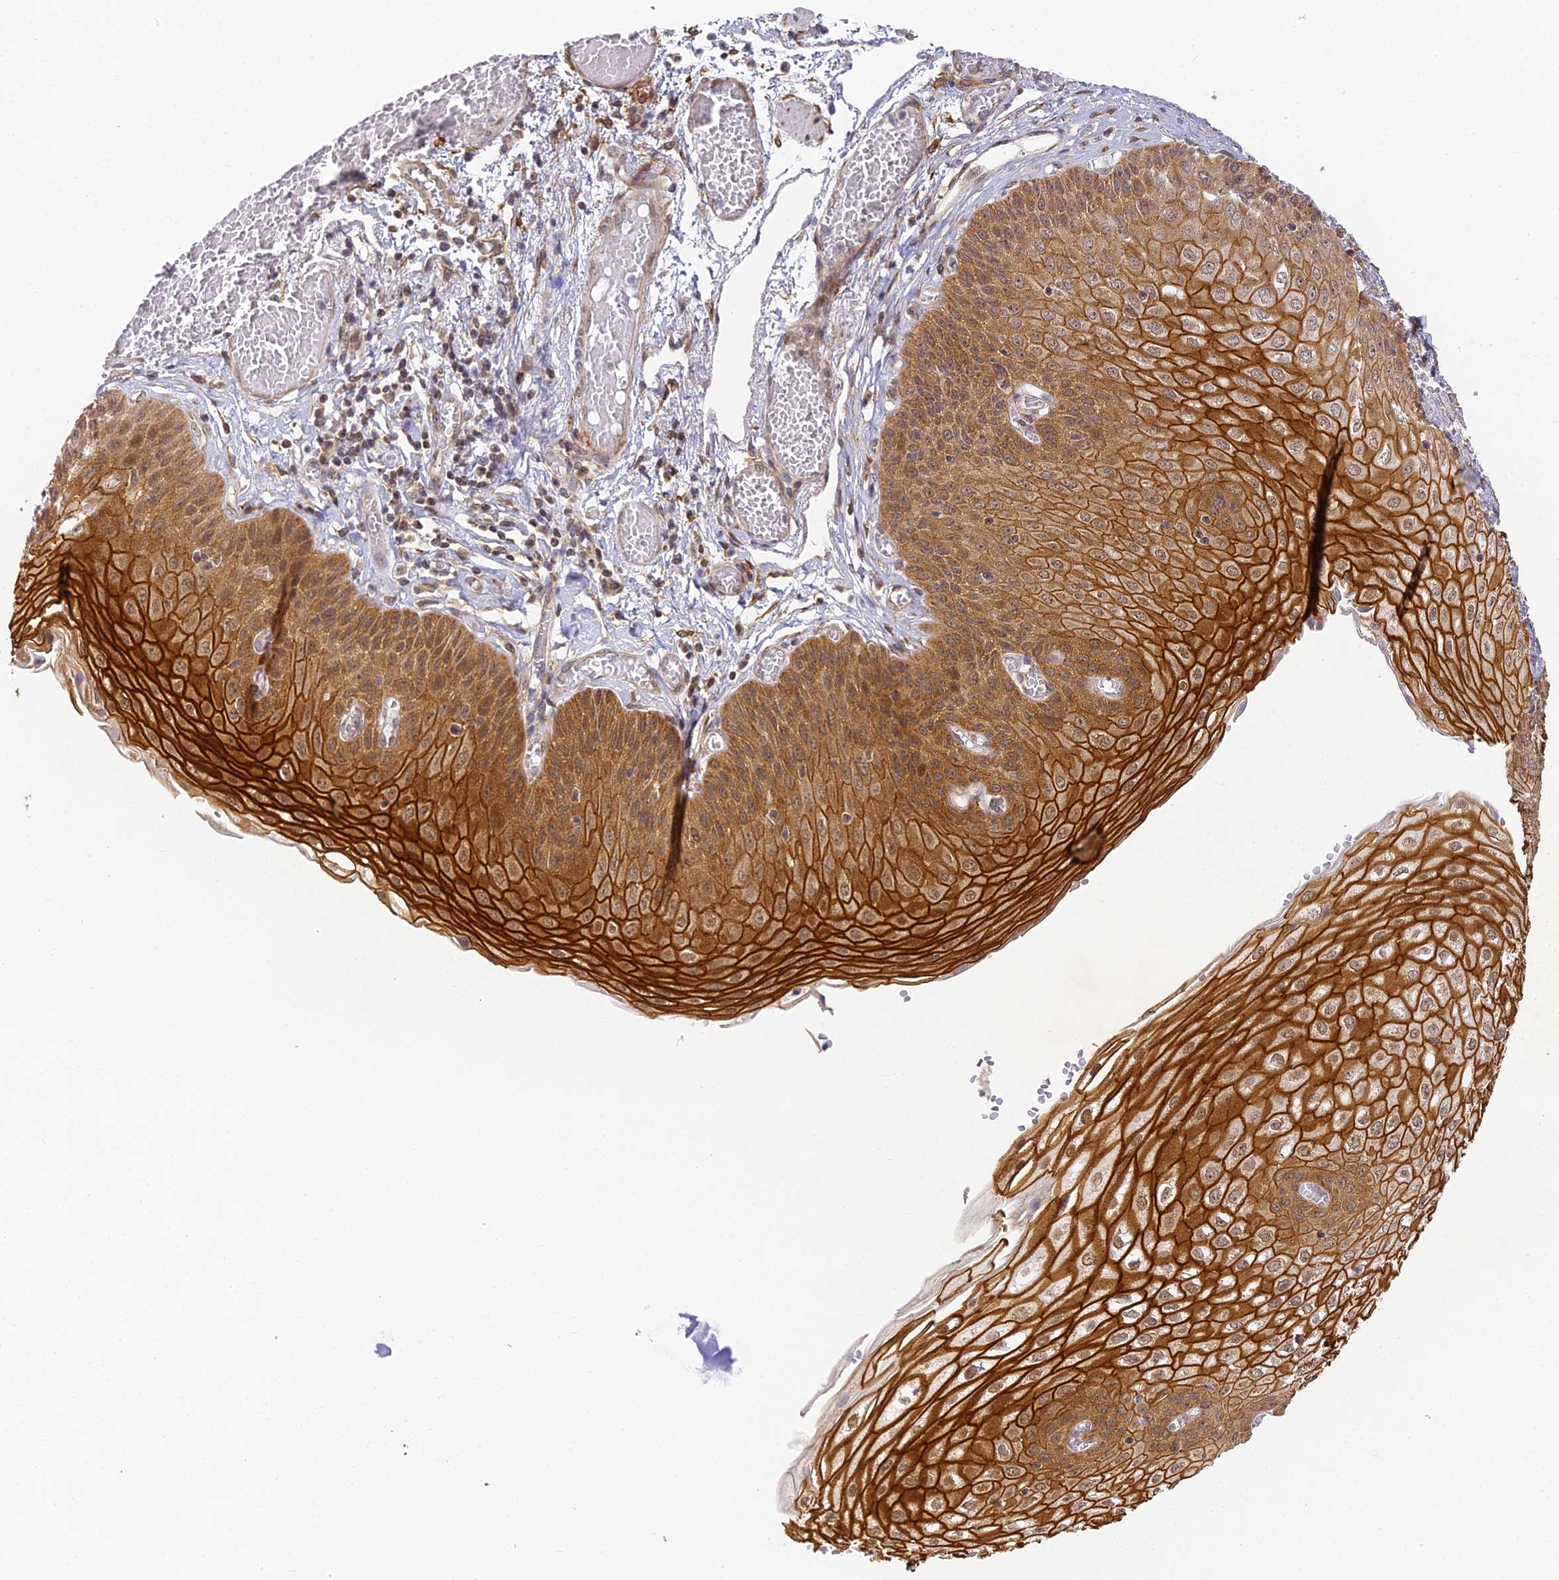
{"staining": {"intensity": "strong", "quantity": ">75%", "location": "cytoplasmic/membranous,nuclear"}, "tissue": "esophagus", "cell_type": "Squamous epithelial cells", "image_type": "normal", "snomed": [{"axis": "morphology", "description": "Normal tissue, NOS"}, {"axis": "topography", "description": "Esophagus"}], "caption": "Immunohistochemical staining of normal esophagus displays high levels of strong cytoplasmic/membranous,nuclear positivity in approximately >75% of squamous epithelial cells. (DAB = brown stain, brightfield microscopy at high magnification).", "gene": "DNAAF10", "patient": {"sex": "male", "age": 81}}